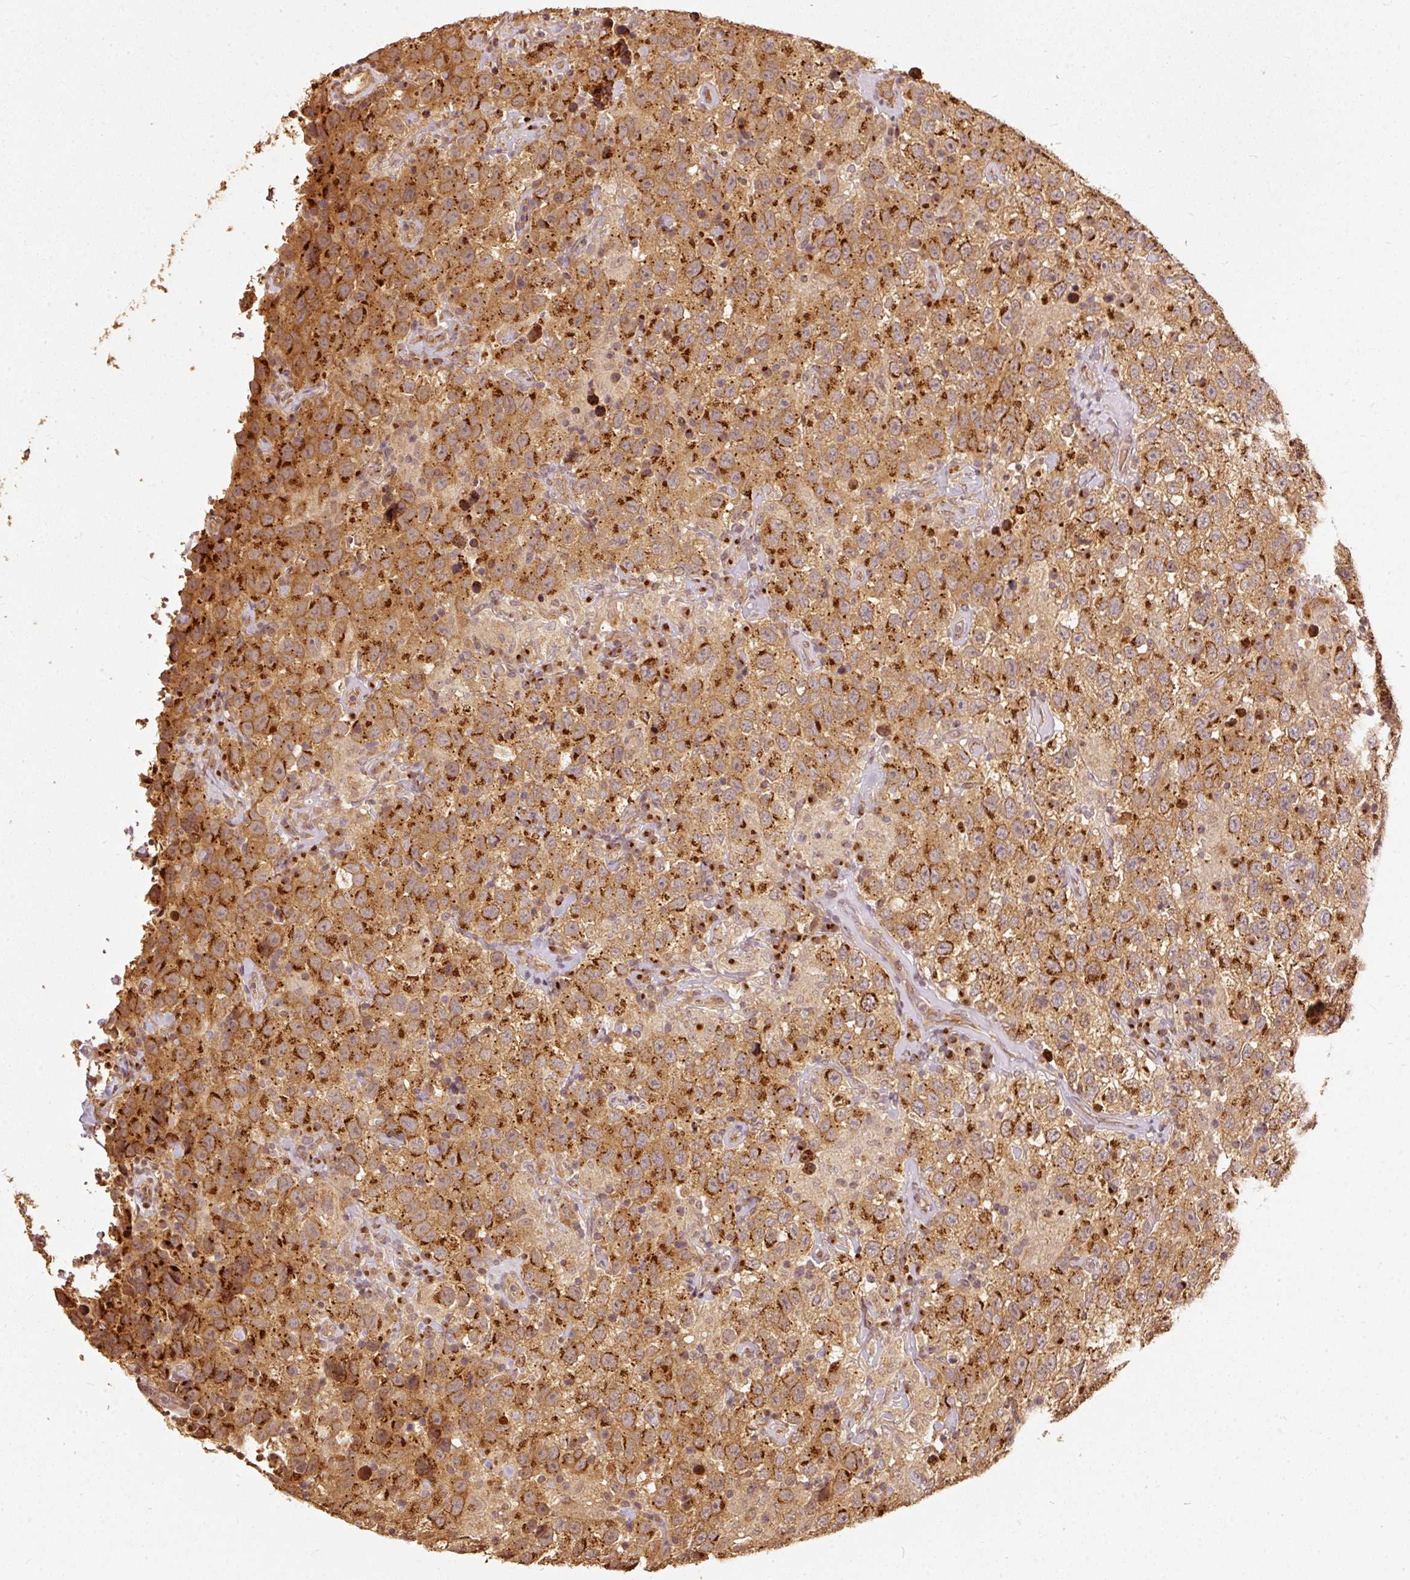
{"staining": {"intensity": "strong", "quantity": ">75%", "location": "cytoplasmic/membranous"}, "tissue": "testis cancer", "cell_type": "Tumor cells", "image_type": "cancer", "snomed": [{"axis": "morphology", "description": "Seminoma, NOS"}, {"axis": "topography", "description": "Testis"}], "caption": "This is an image of IHC staining of seminoma (testis), which shows strong expression in the cytoplasmic/membranous of tumor cells.", "gene": "FUT8", "patient": {"sex": "male", "age": 41}}